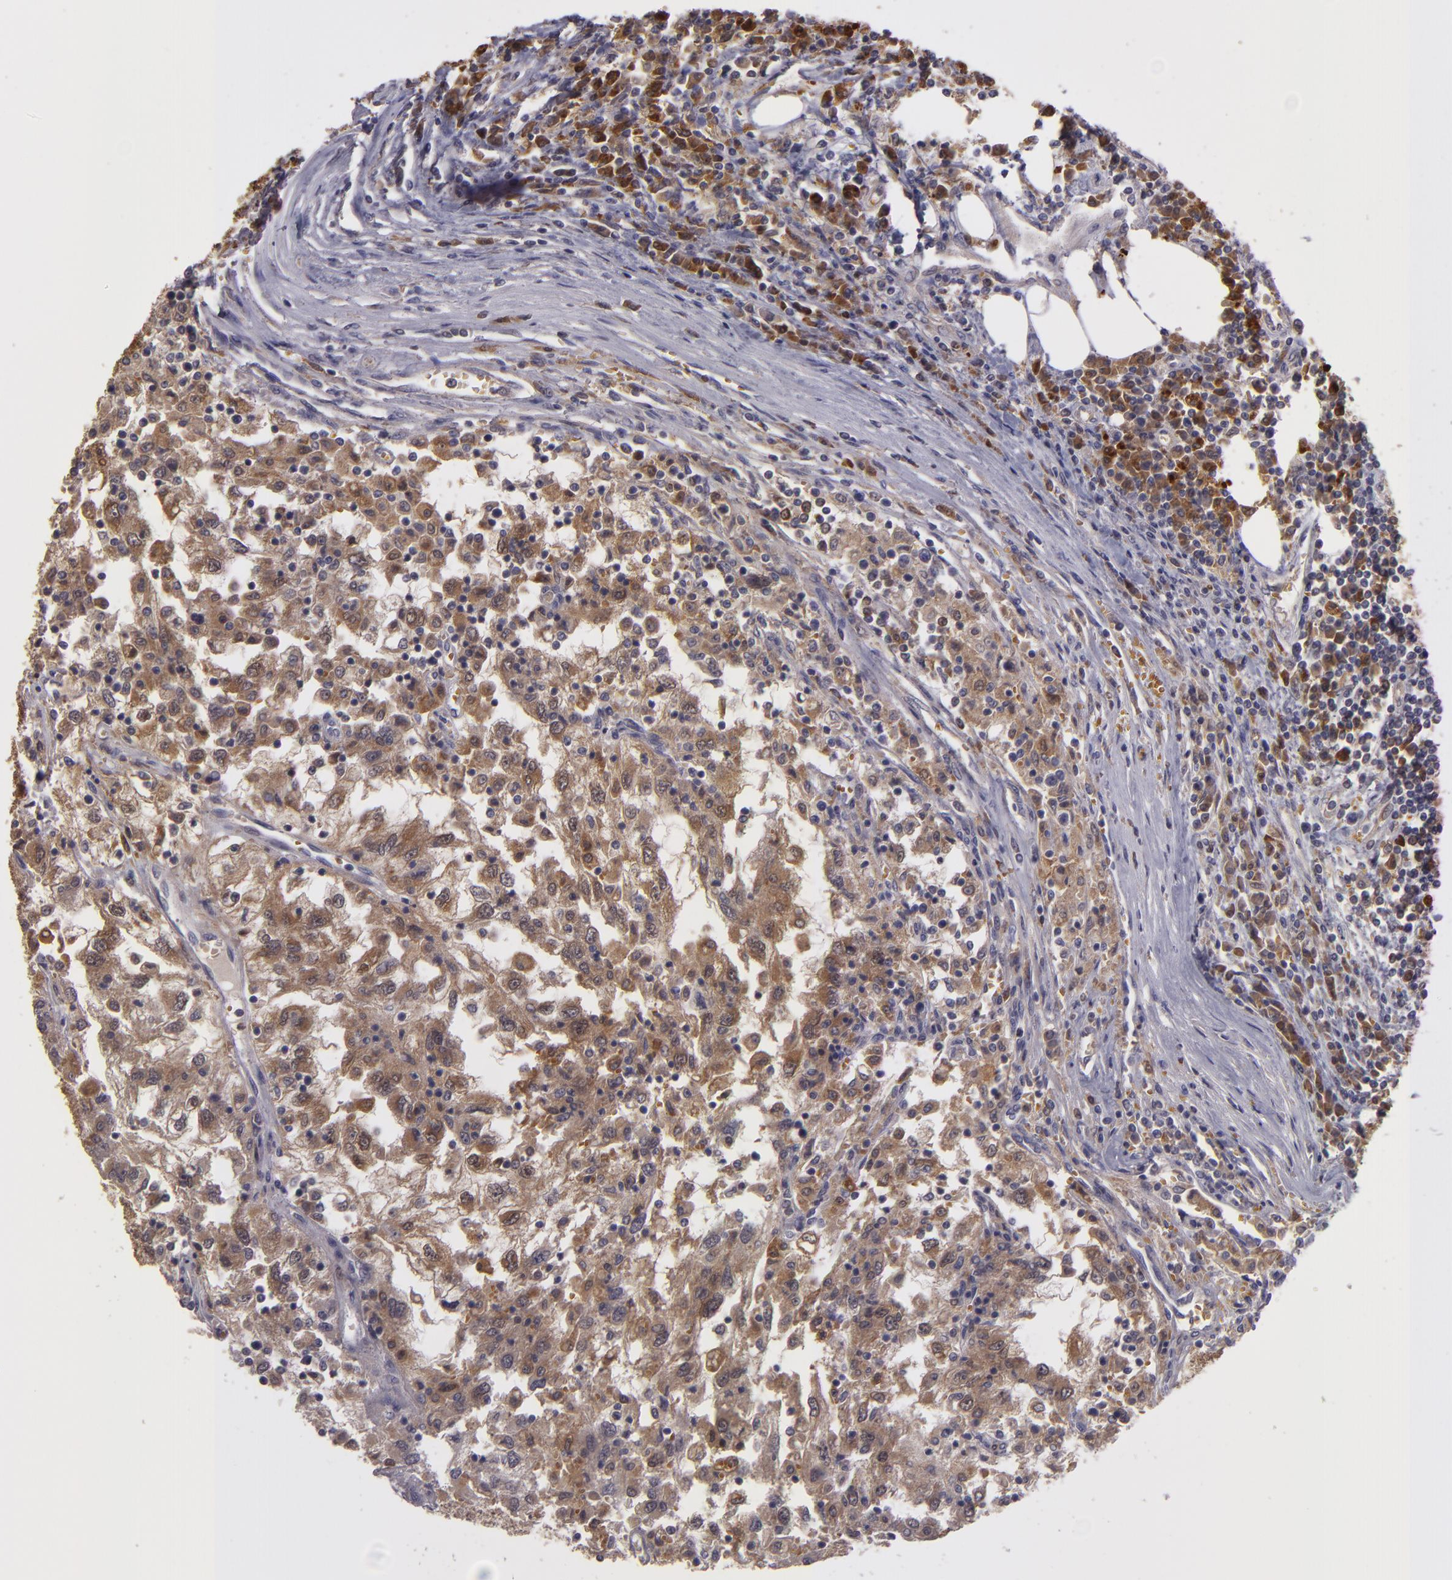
{"staining": {"intensity": "moderate", "quantity": ">75%", "location": "cytoplasmic/membranous"}, "tissue": "renal cancer", "cell_type": "Tumor cells", "image_type": "cancer", "snomed": [{"axis": "morphology", "description": "Normal tissue, NOS"}, {"axis": "morphology", "description": "Adenocarcinoma, NOS"}, {"axis": "topography", "description": "Kidney"}], "caption": "A brown stain highlights moderate cytoplasmic/membranous expression of a protein in renal adenocarcinoma tumor cells.", "gene": "FHIT", "patient": {"sex": "male", "age": 71}}